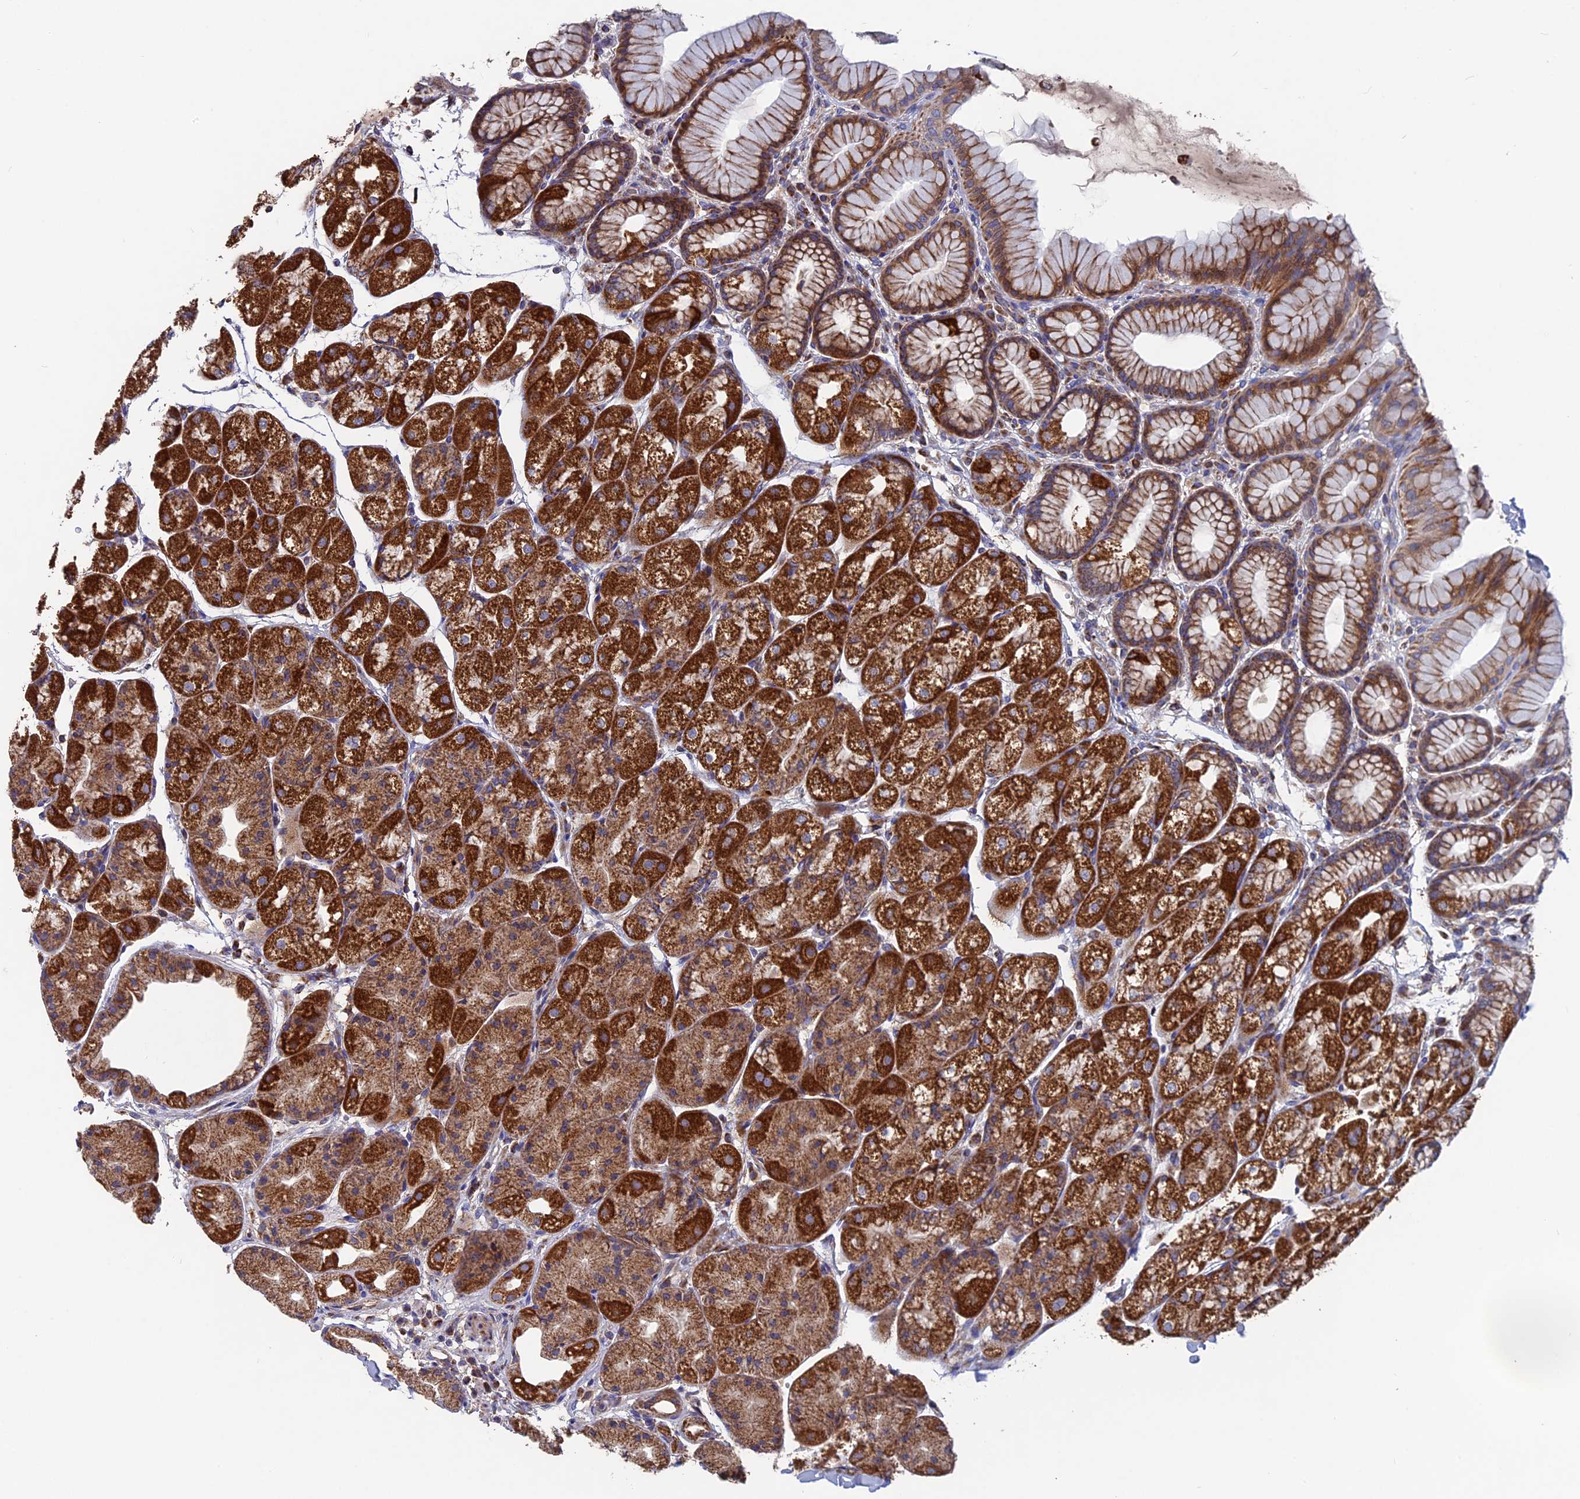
{"staining": {"intensity": "strong", "quantity": ">75%", "location": "cytoplasmic/membranous"}, "tissue": "stomach", "cell_type": "Glandular cells", "image_type": "normal", "snomed": [{"axis": "morphology", "description": "Normal tissue, NOS"}, {"axis": "topography", "description": "Stomach"}], "caption": "Immunohistochemical staining of unremarkable human stomach displays strong cytoplasmic/membranous protein positivity in about >75% of glandular cells. Nuclei are stained in blue.", "gene": "TGFA", "patient": {"sex": "male", "age": 57}}